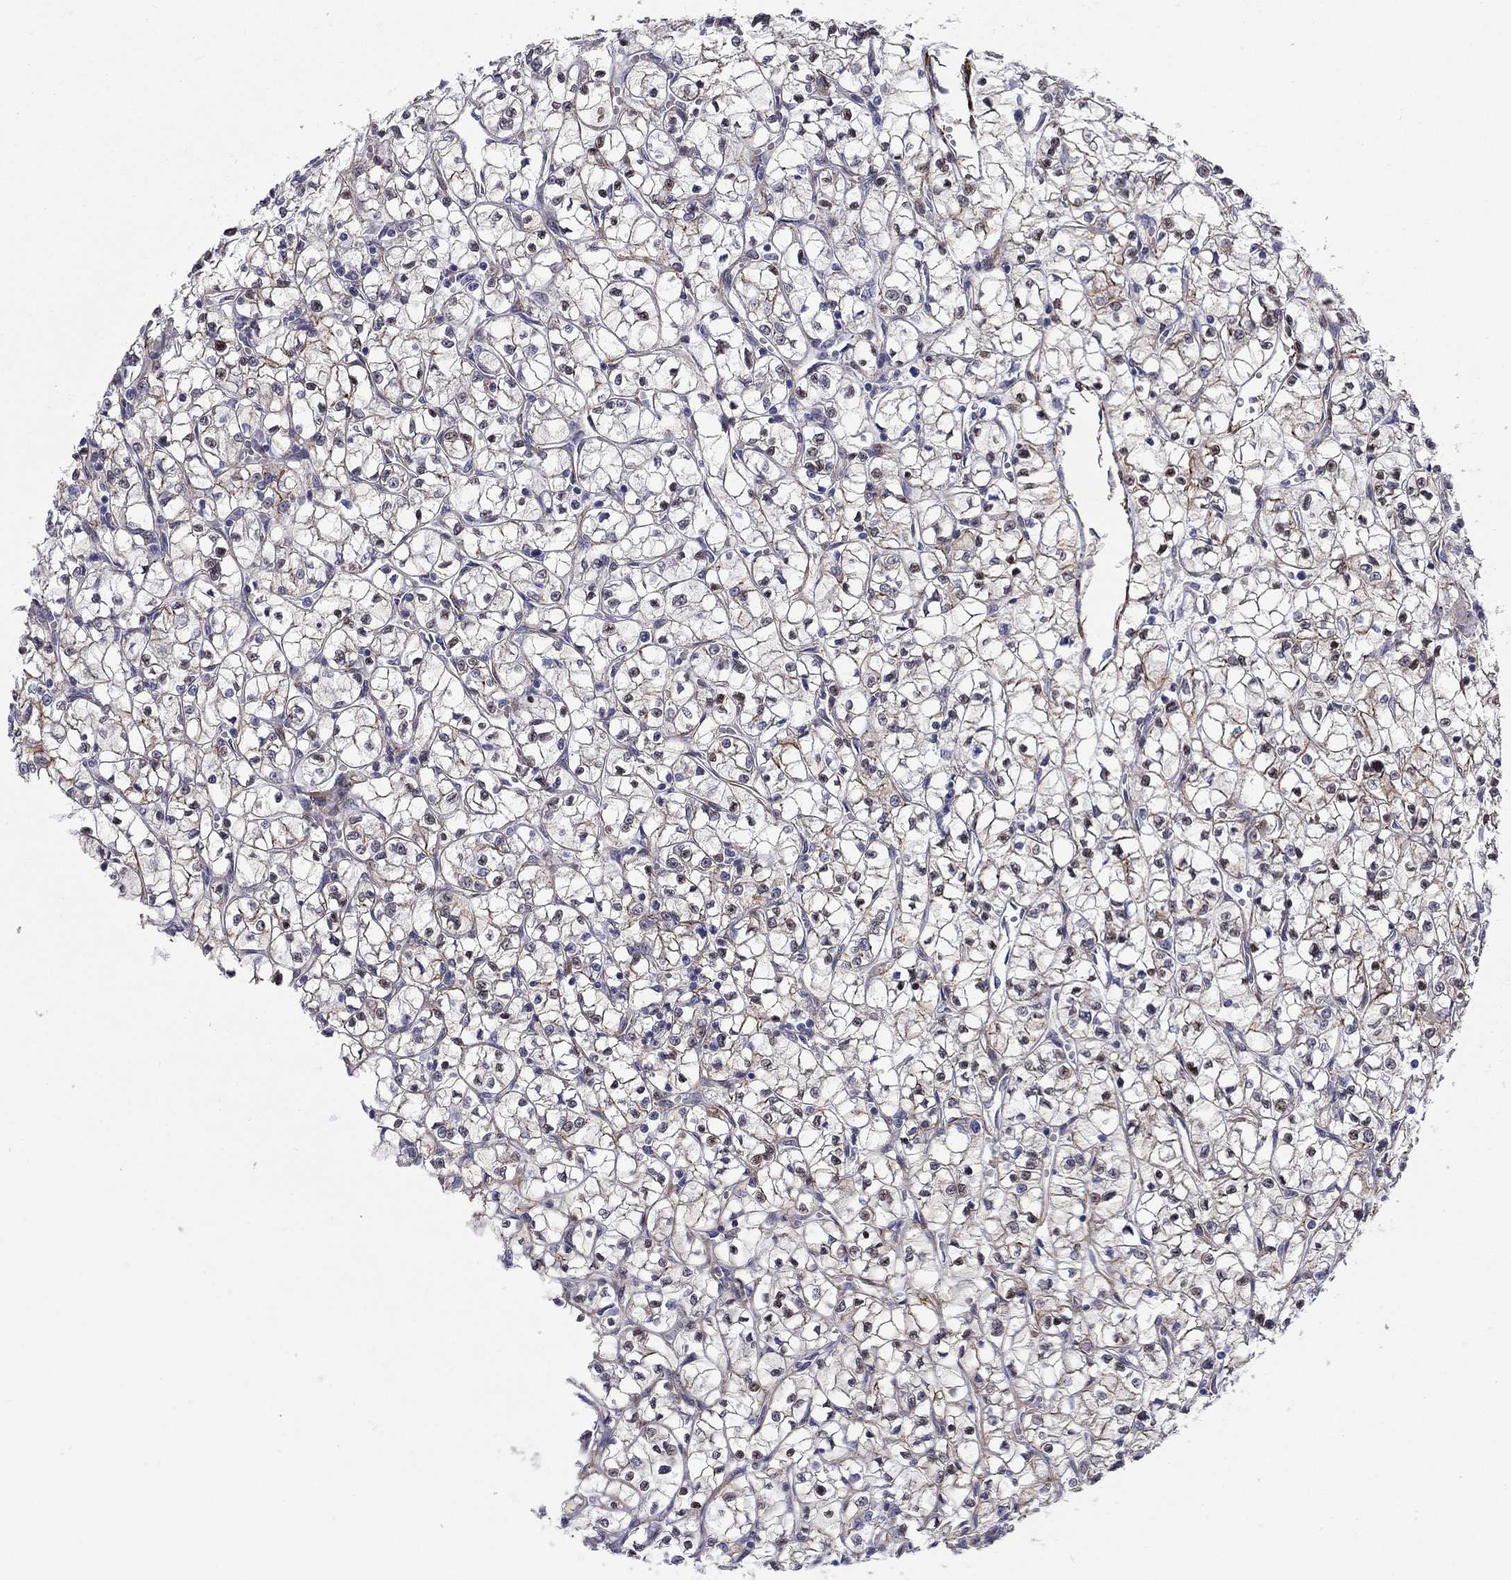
{"staining": {"intensity": "moderate", "quantity": "<25%", "location": "nuclear"}, "tissue": "renal cancer", "cell_type": "Tumor cells", "image_type": "cancer", "snomed": [{"axis": "morphology", "description": "Adenocarcinoma, NOS"}, {"axis": "topography", "description": "Kidney"}], "caption": "Renal cancer stained with a protein marker reveals moderate staining in tumor cells.", "gene": "KRBA1", "patient": {"sex": "female", "age": 64}}